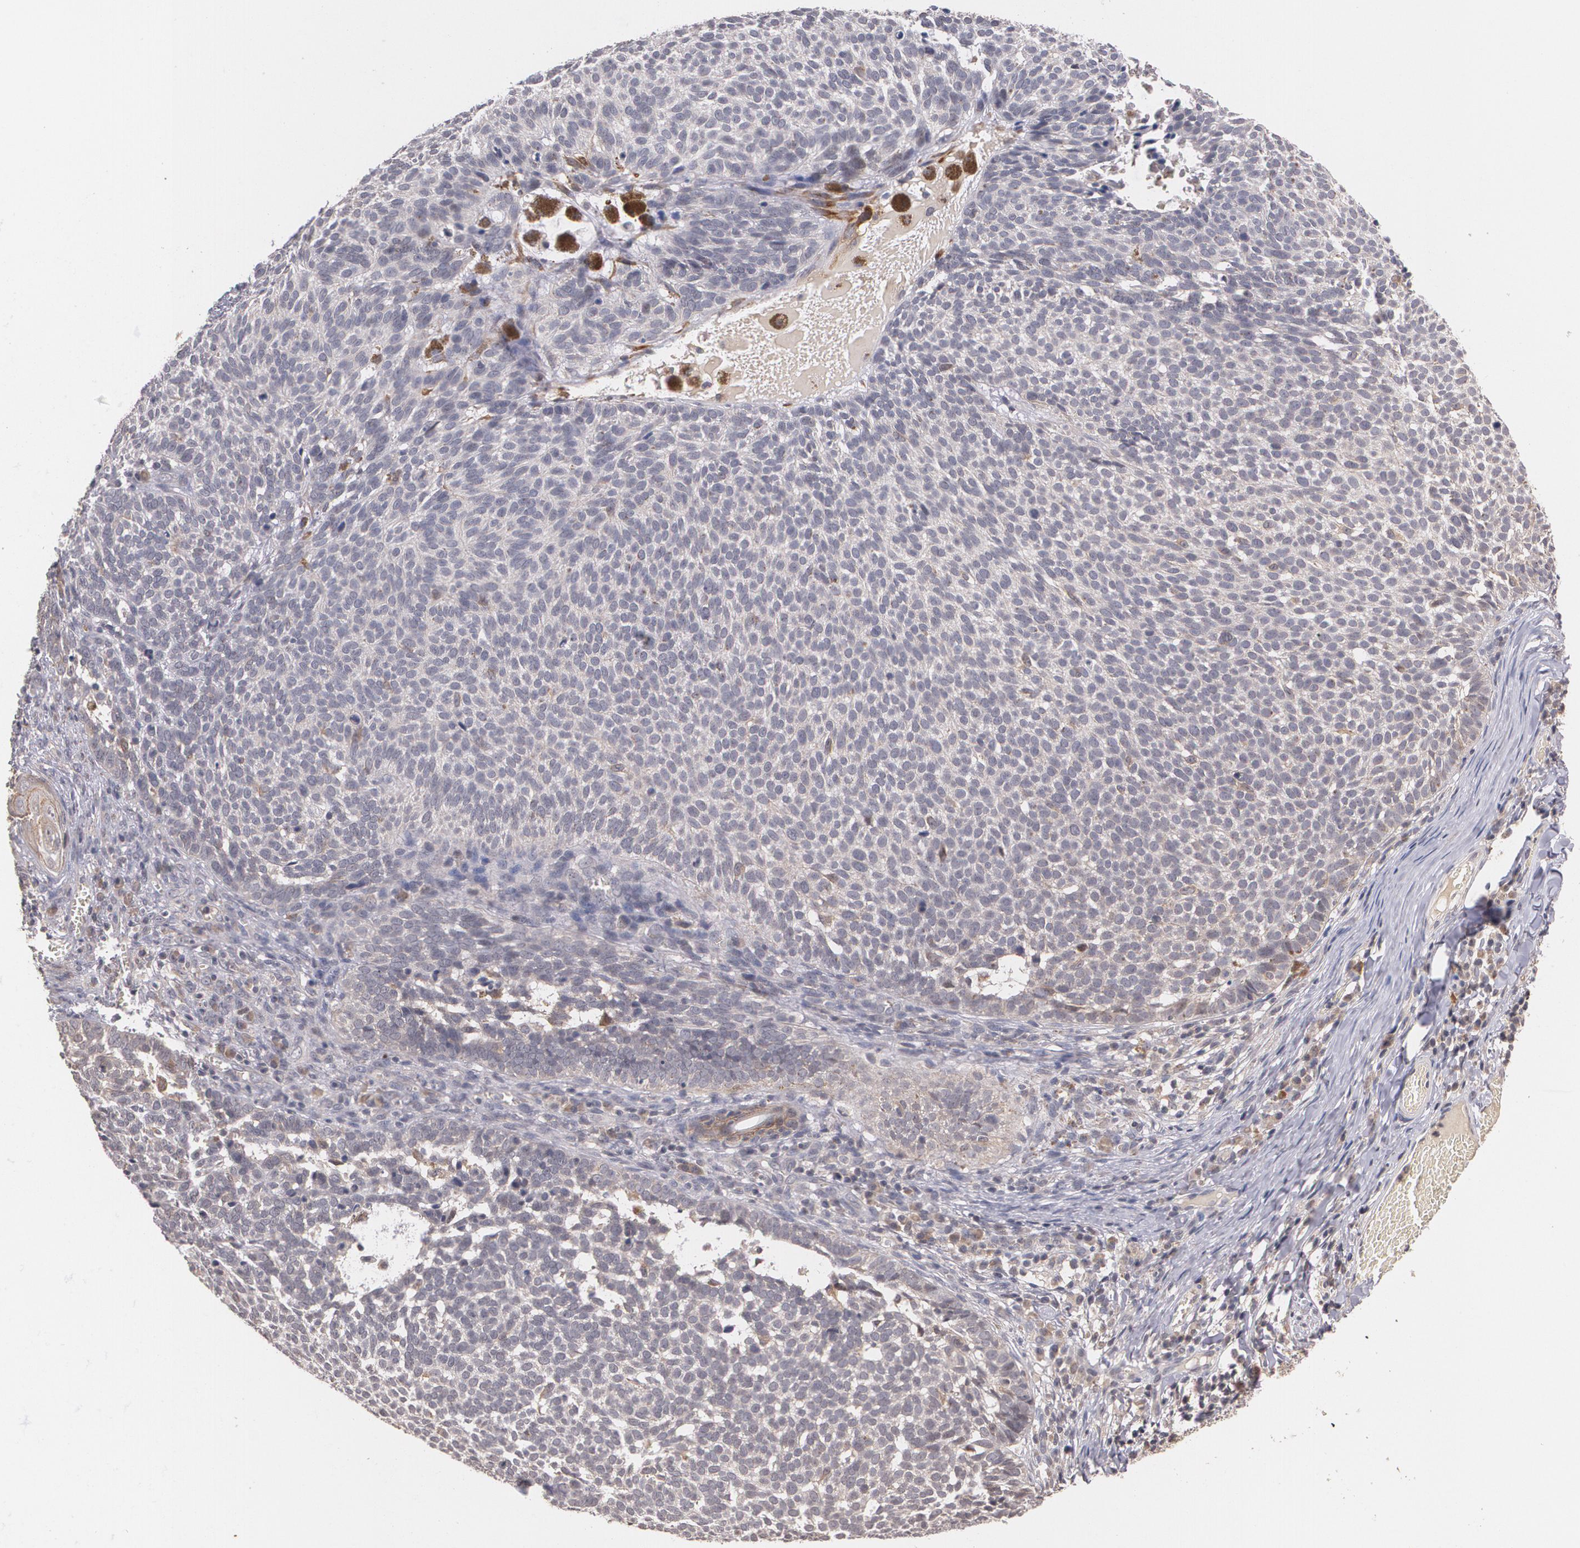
{"staining": {"intensity": "weak", "quantity": "<25%", "location": "cytoplasmic/membranous"}, "tissue": "skin cancer", "cell_type": "Tumor cells", "image_type": "cancer", "snomed": [{"axis": "morphology", "description": "Basal cell carcinoma"}, {"axis": "topography", "description": "Skin"}], "caption": "Tumor cells are negative for protein expression in human skin cancer.", "gene": "IFNGR2", "patient": {"sex": "male", "age": 63}}